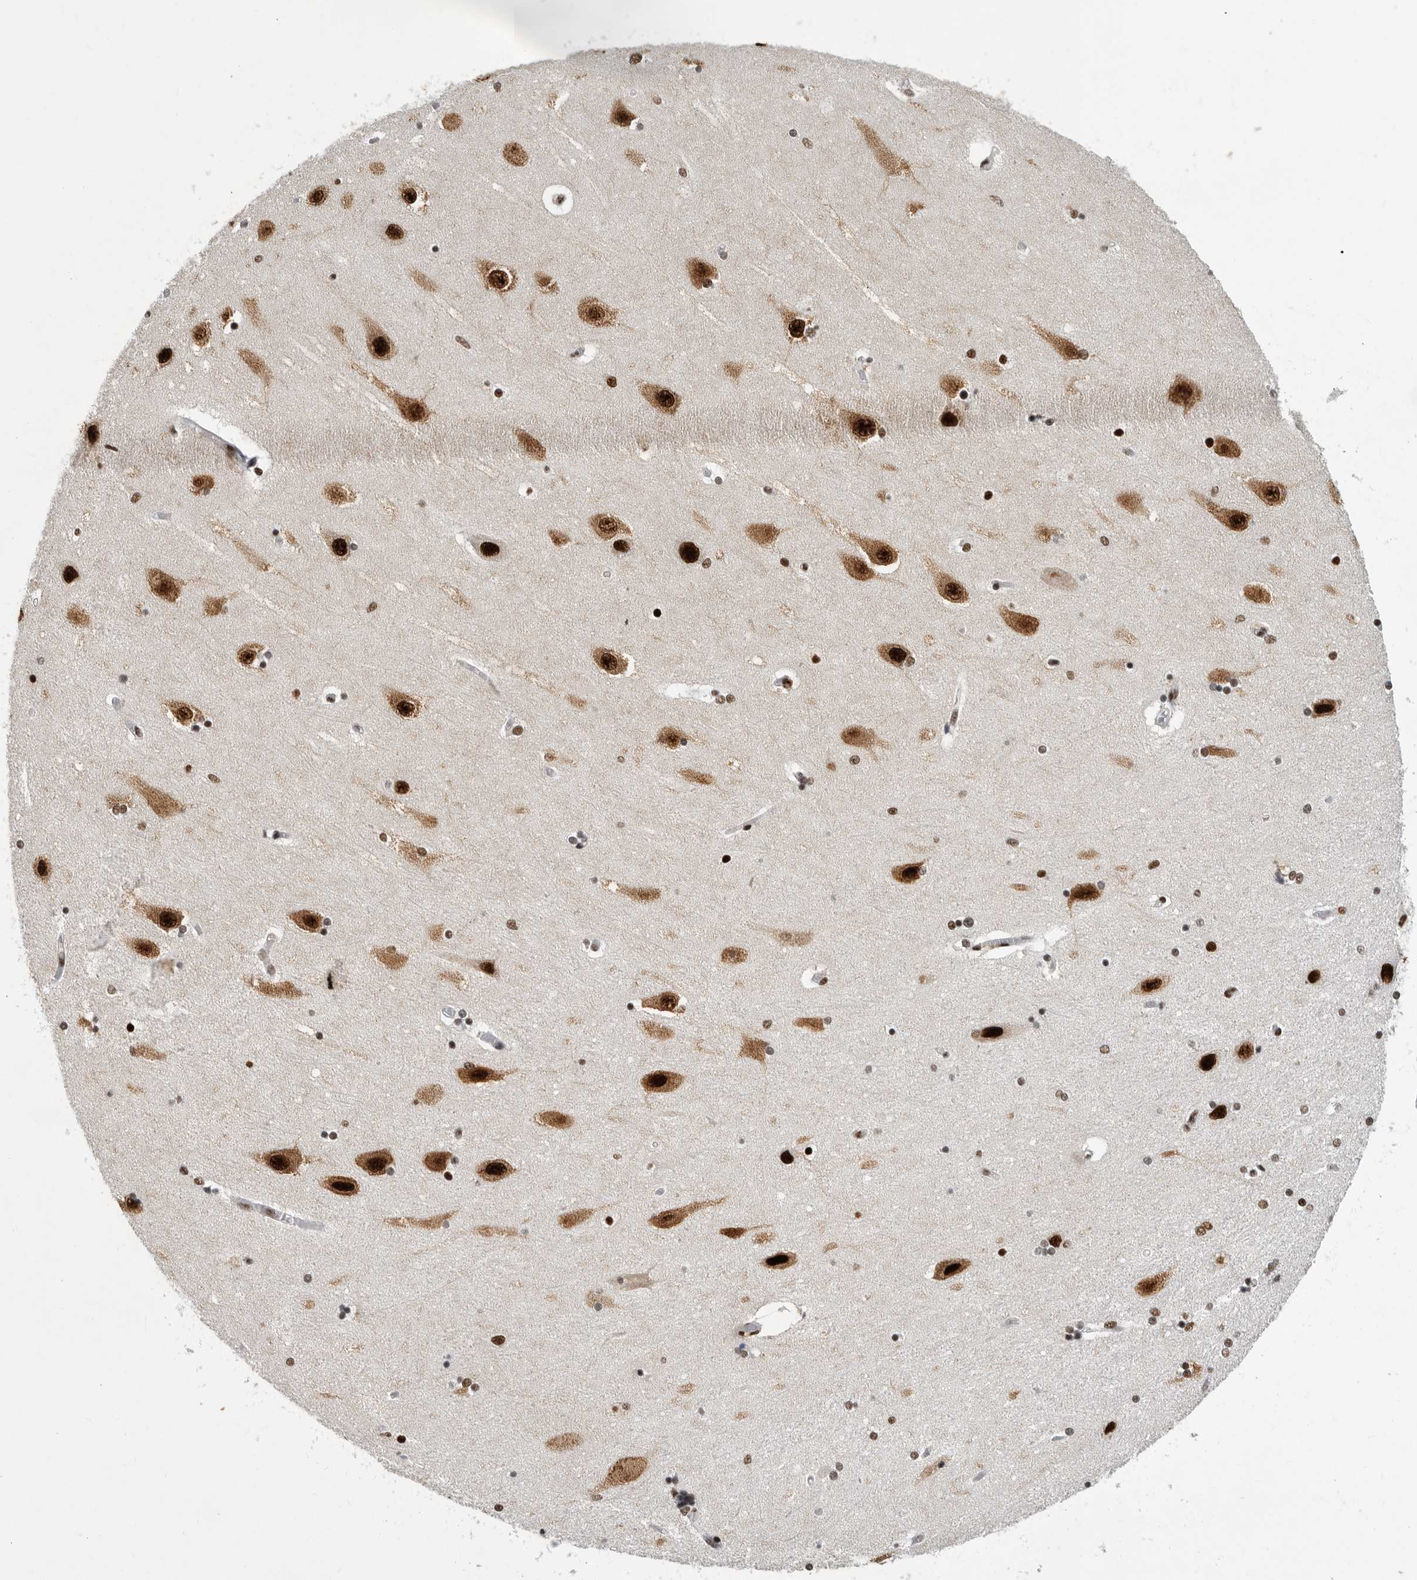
{"staining": {"intensity": "strong", "quantity": ">75%", "location": "nuclear"}, "tissue": "hippocampus", "cell_type": "Glial cells", "image_type": "normal", "snomed": [{"axis": "morphology", "description": "Normal tissue, NOS"}, {"axis": "topography", "description": "Hippocampus"}], "caption": "Strong nuclear staining for a protein is seen in approximately >75% of glial cells of benign hippocampus using IHC.", "gene": "BCLAF1", "patient": {"sex": "female", "age": 54}}